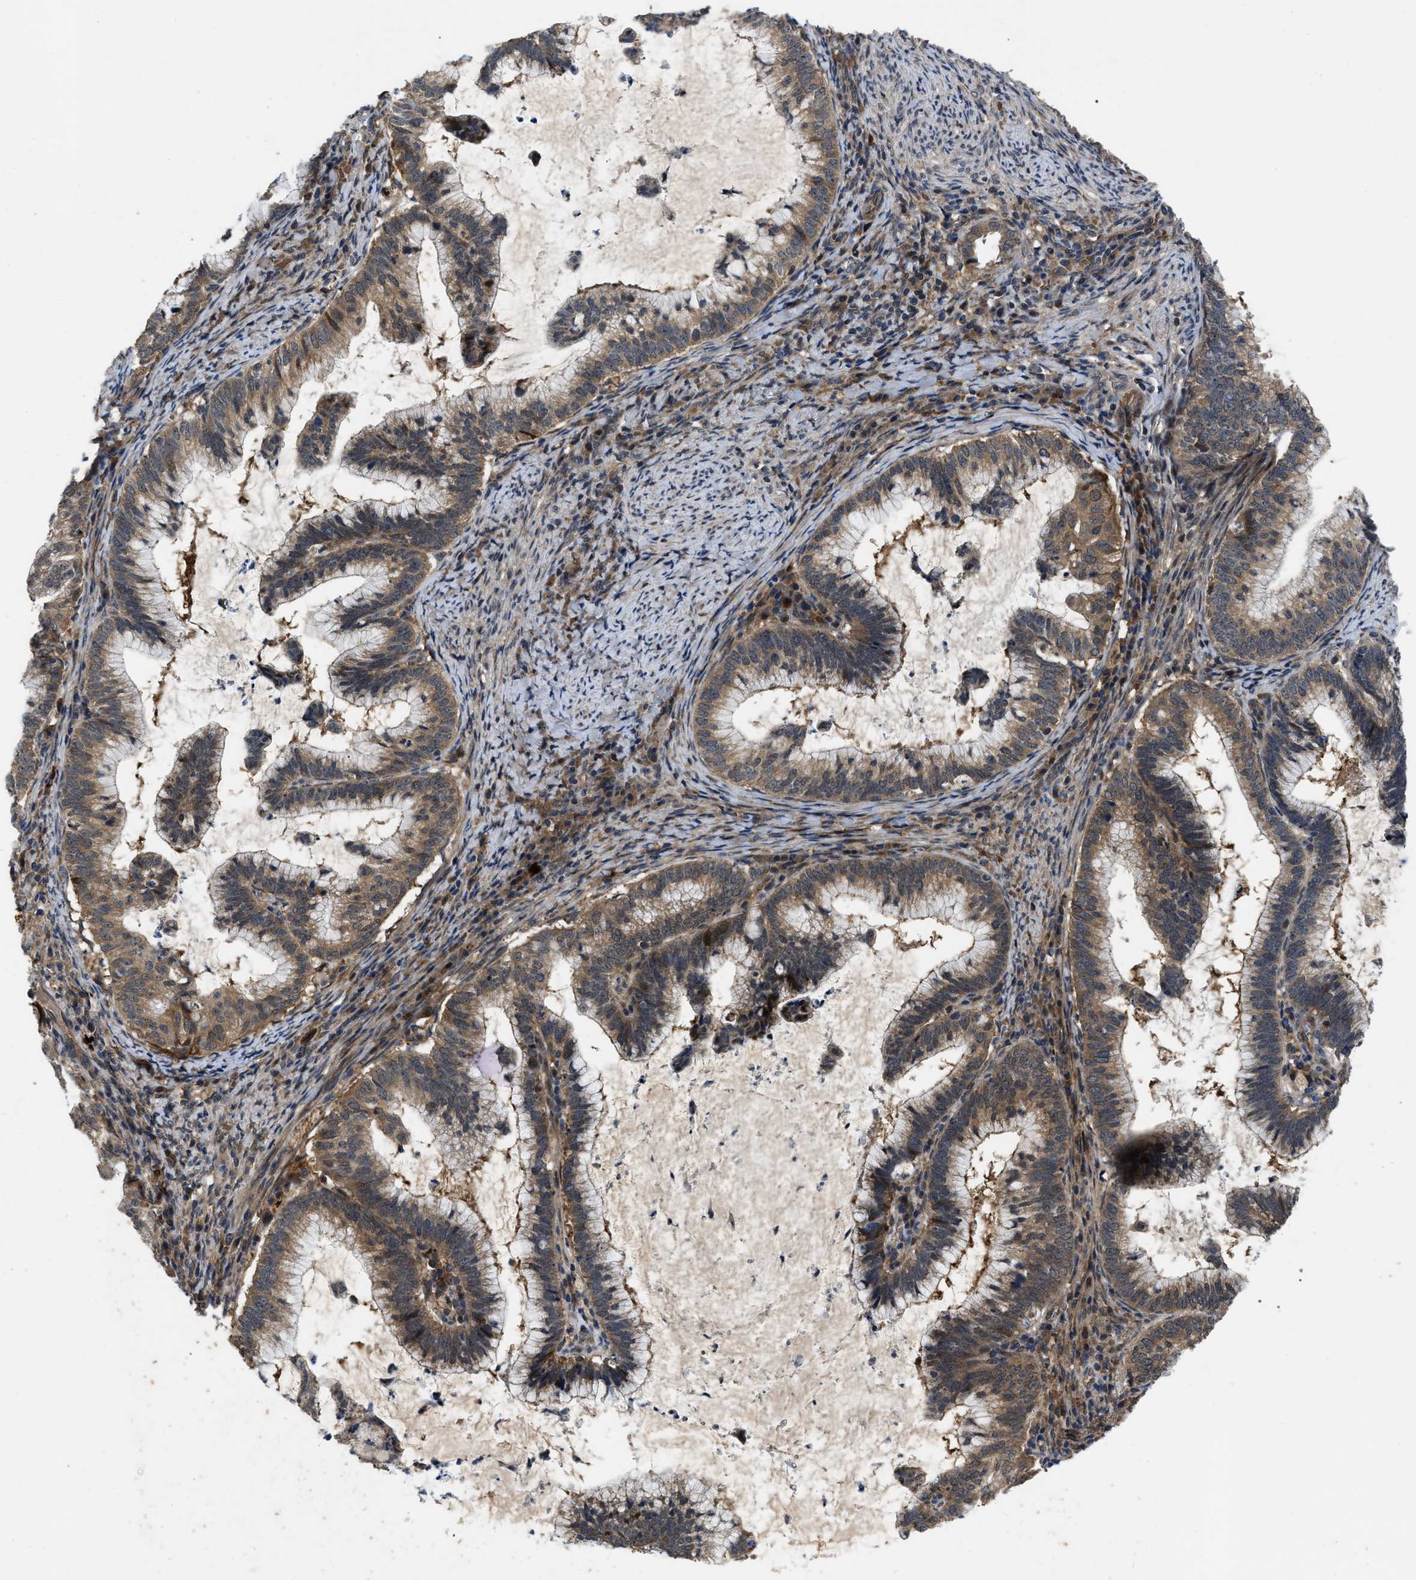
{"staining": {"intensity": "moderate", "quantity": ">75%", "location": "cytoplasmic/membranous"}, "tissue": "cervical cancer", "cell_type": "Tumor cells", "image_type": "cancer", "snomed": [{"axis": "morphology", "description": "Adenocarcinoma, NOS"}, {"axis": "topography", "description": "Cervix"}], "caption": "Cervical adenocarcinoma stained with immunohistochemistry (IHC) reveals moderate cytoplasmic/membranous staining in approximately >75% of tumor cells. Using DAB (3,3'-diaminobenzidine) (brown) and hematoxylin (blue) stains, captured at high magnification using brightfield microscopy.", "gene": "PPWD1", "patient": {"sex": "female", "age": 36}}